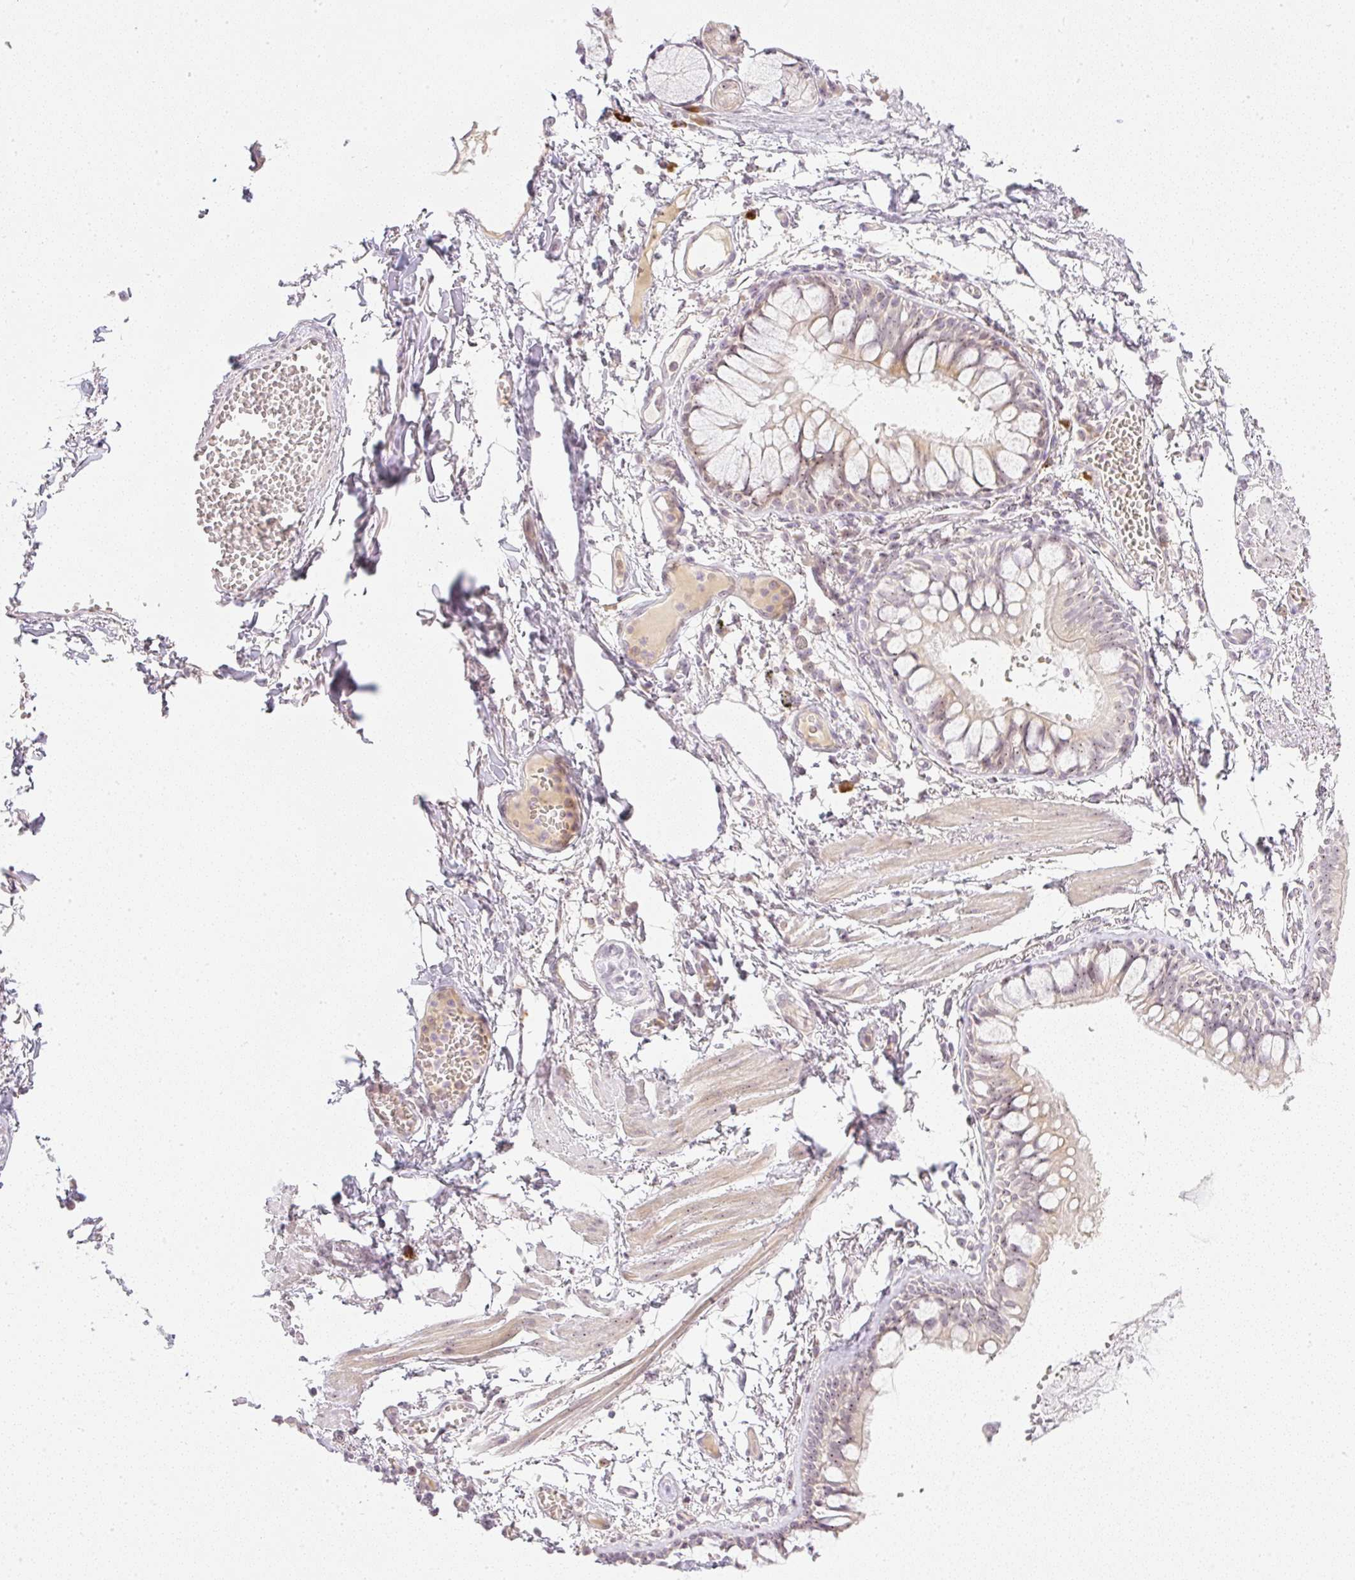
{"staining": {"intensity": "weak", "quantity": ">75%", "location": "cytoplasmic/membranous,nuclear"}, "tissue": "bronchus", "cell_type": "Respiratory epithelial cells", "image_type": "normal", "snomed": [{"axis": "morphology", "description": "Normal tissue, NOS"}, {"axis": "topography", "description": "Cartilage tissue"}, {"axis": "topography", "description": "Bronchus"}], "caption": "A micrograph of human bronchus stained for a protein reveals weak cytoplasmic/membranous,nuclear brown staining in respiratory epithelial cells.", "gene": "AAR2", "patient": {"sex": "male", "age": 78}}